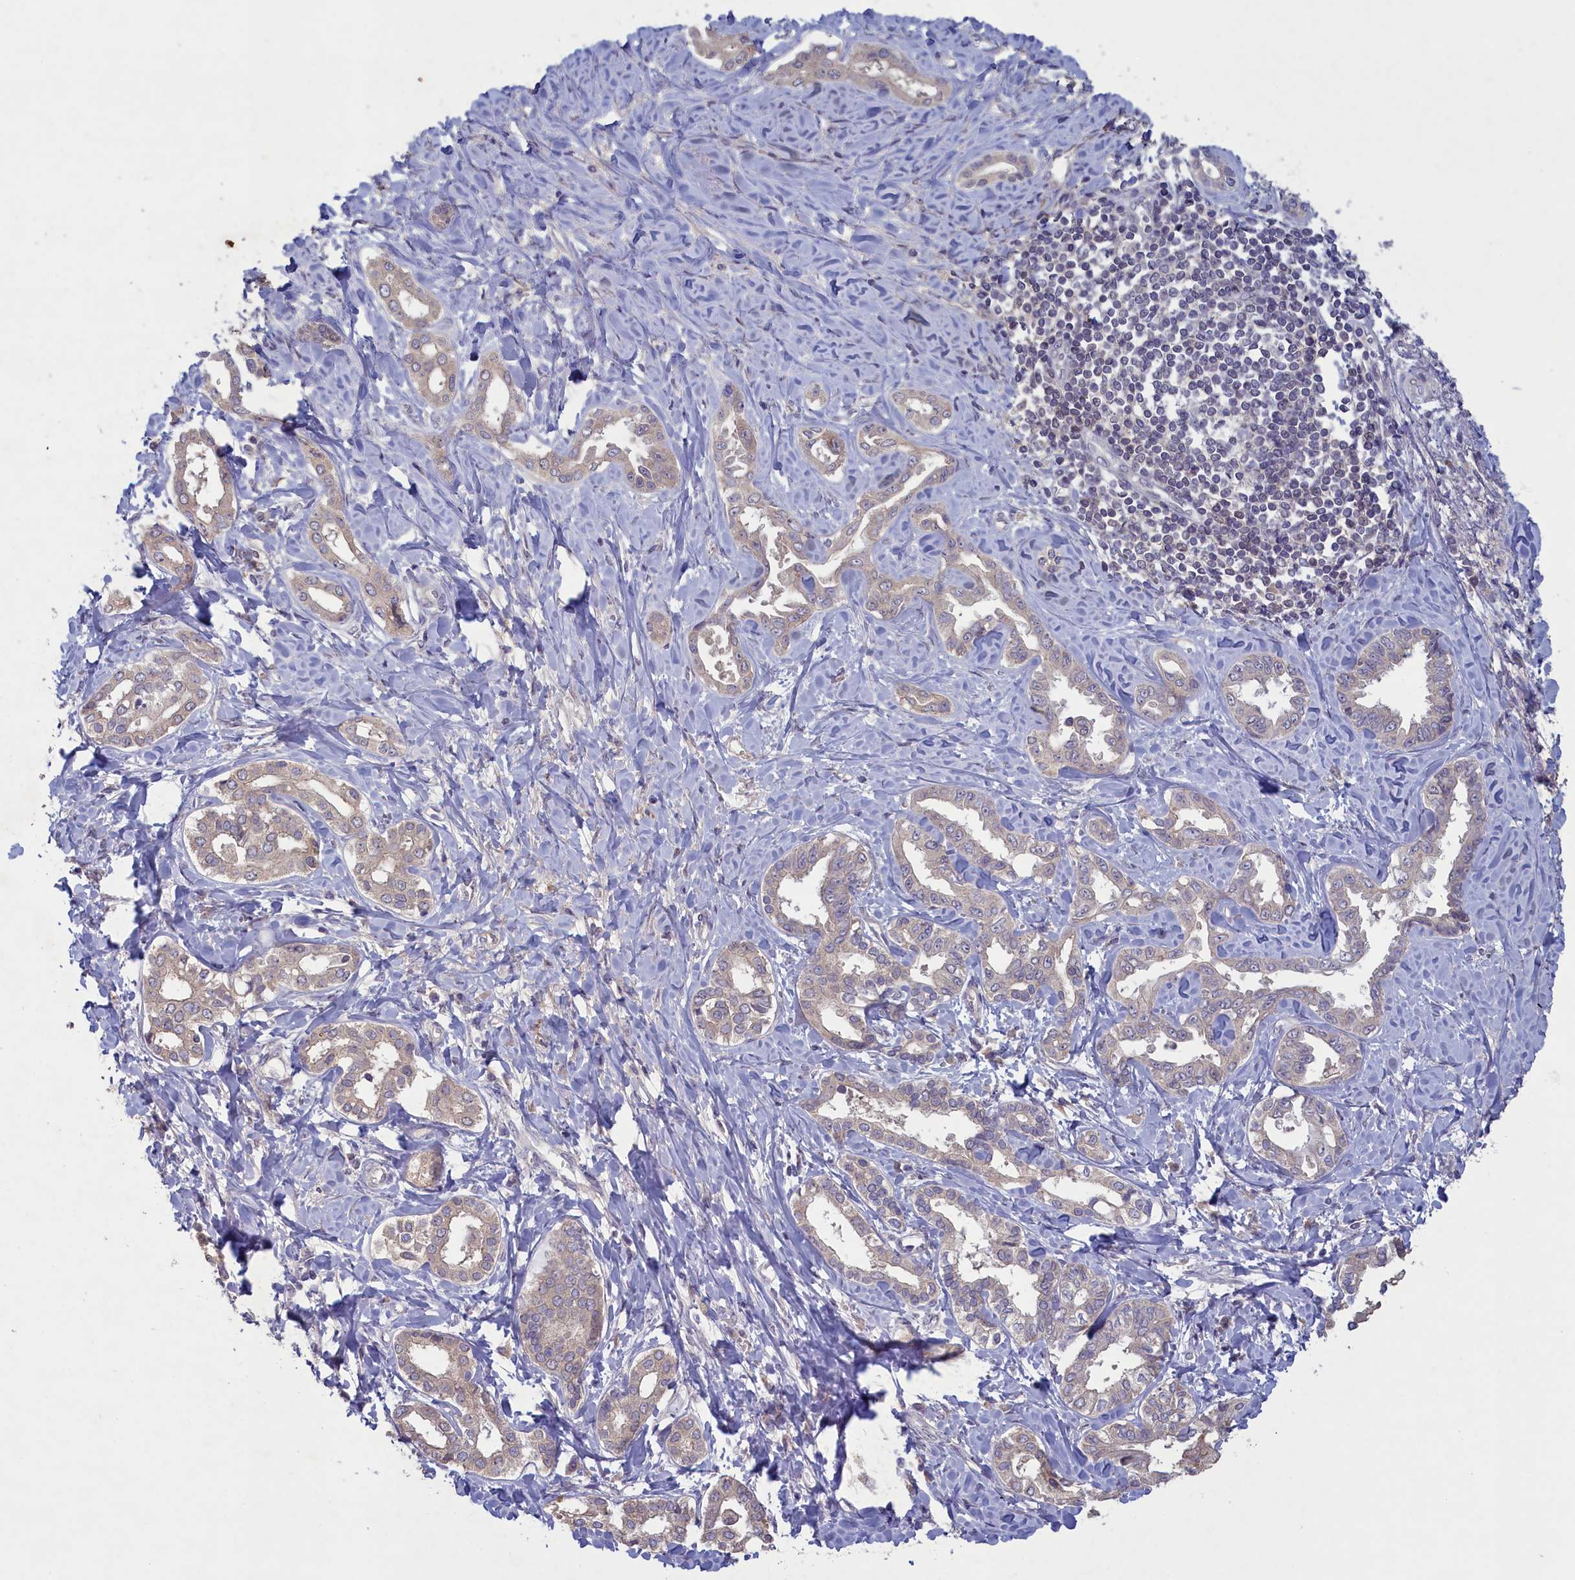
{"staining": {"intensity": "negative", "quantity": "none", "location": "none"}, "tissue": "liver cancer", "cell_type": "Tumor cells", "image_type": "cancer", "snomed": [{"axis": "morphology", "description": "Cholangiocarcinoma"}, {"axis": "topography", "description": "Liver"}], "caption": "Cholangiocarcinoma (liver) was stained to show a protein in brown. There is no significant expression in tumor cells.", "gene": "ATF7IP2", "patient": {"sex": "female", "age": 77}}